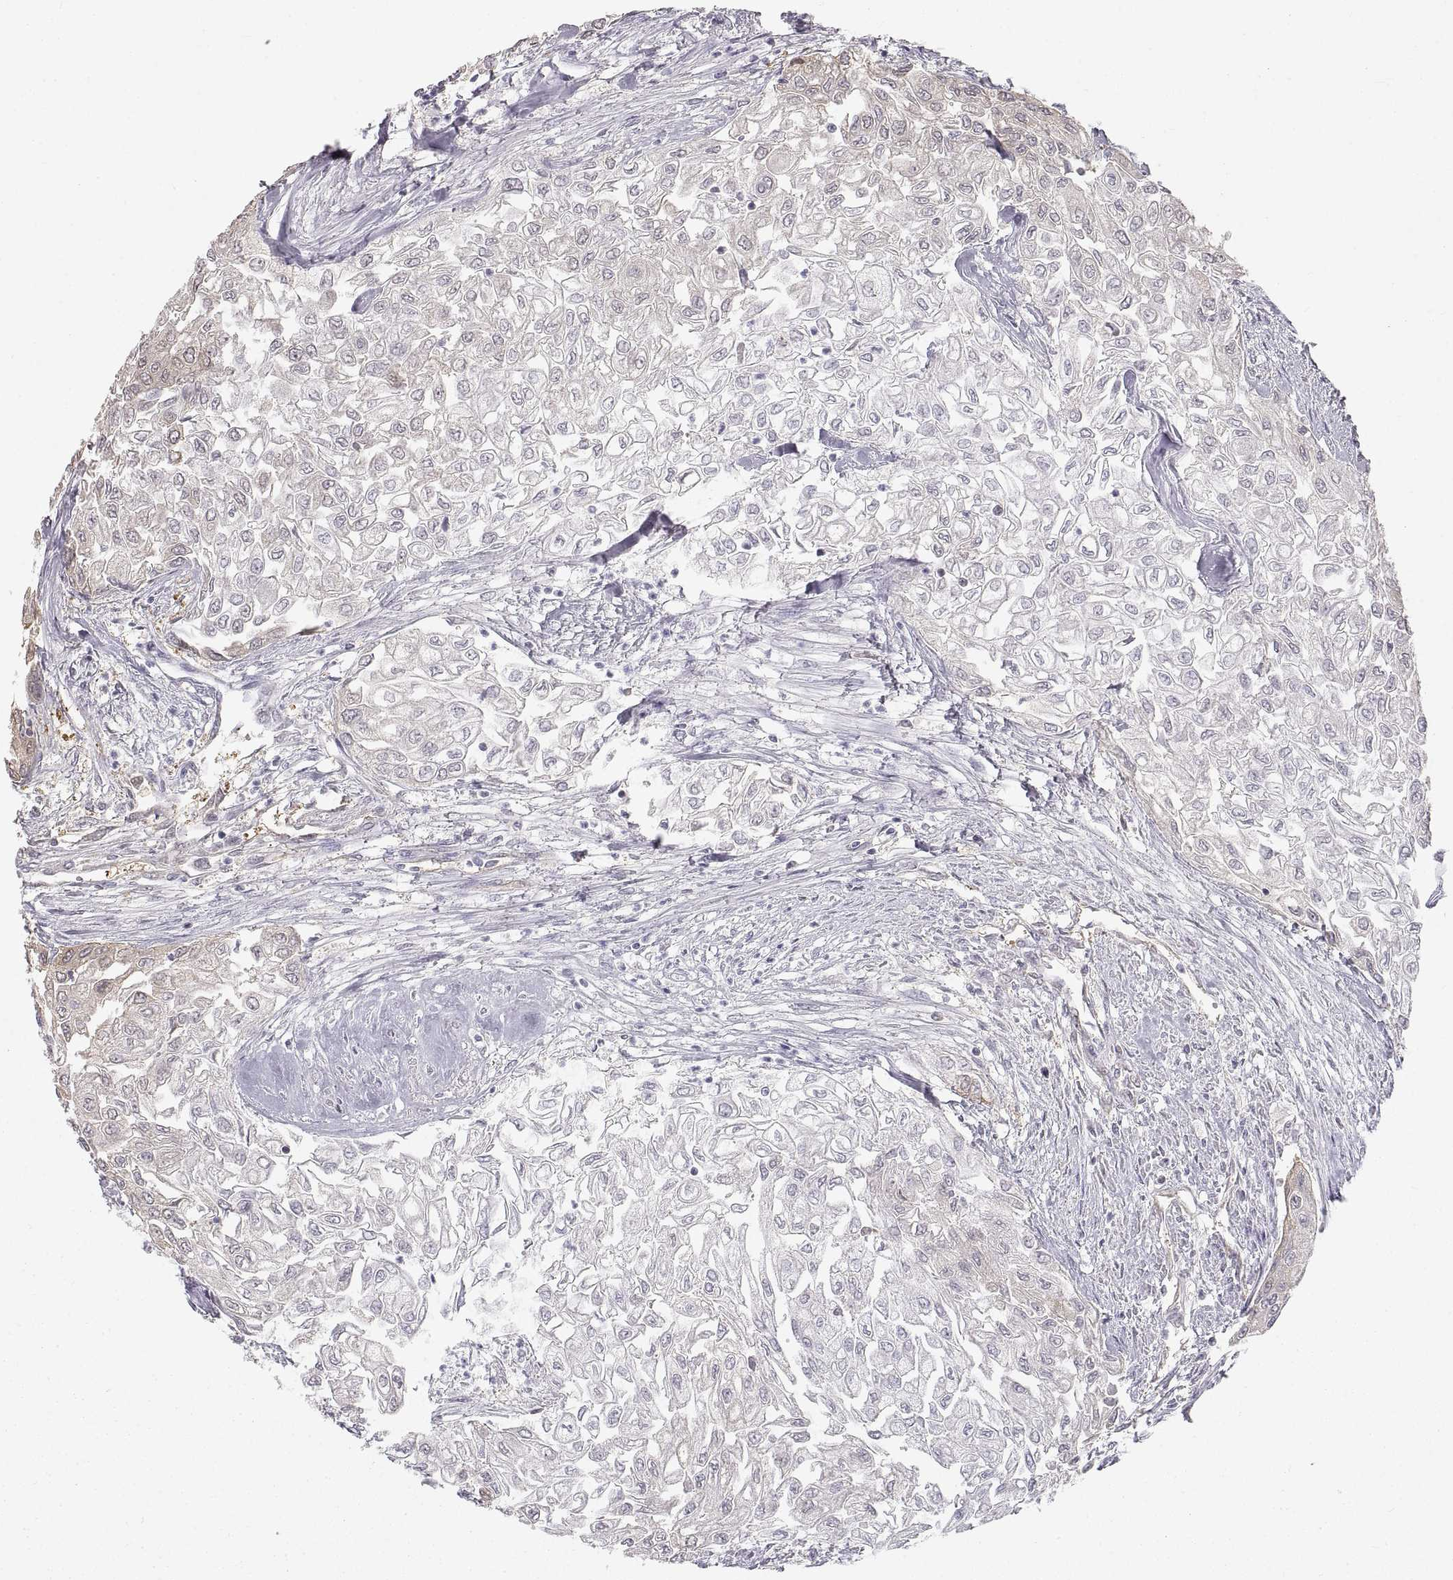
{"staining": {"intensity": "weak", "quantity": "<25%", "location": "cytoplasmic/membranous"}, "tissue": "urothelial cancer", "cell_type": "Tumor cells", "image_type": "cancer", "snomed": [{"axis": "morphology", "description": "Urothelial carcinoma, High grade"}, {"axis": "topography", "description": "Urinary bladder"}], "caption": "High power microscopy micrograph of an immunohistochemistry (IHC) photomicrograph of urothelial cancer, revealing no significant staining in tumor cells.", "gene": "HSP90AB1", "patient": {"sex": "male", "age": 62}}